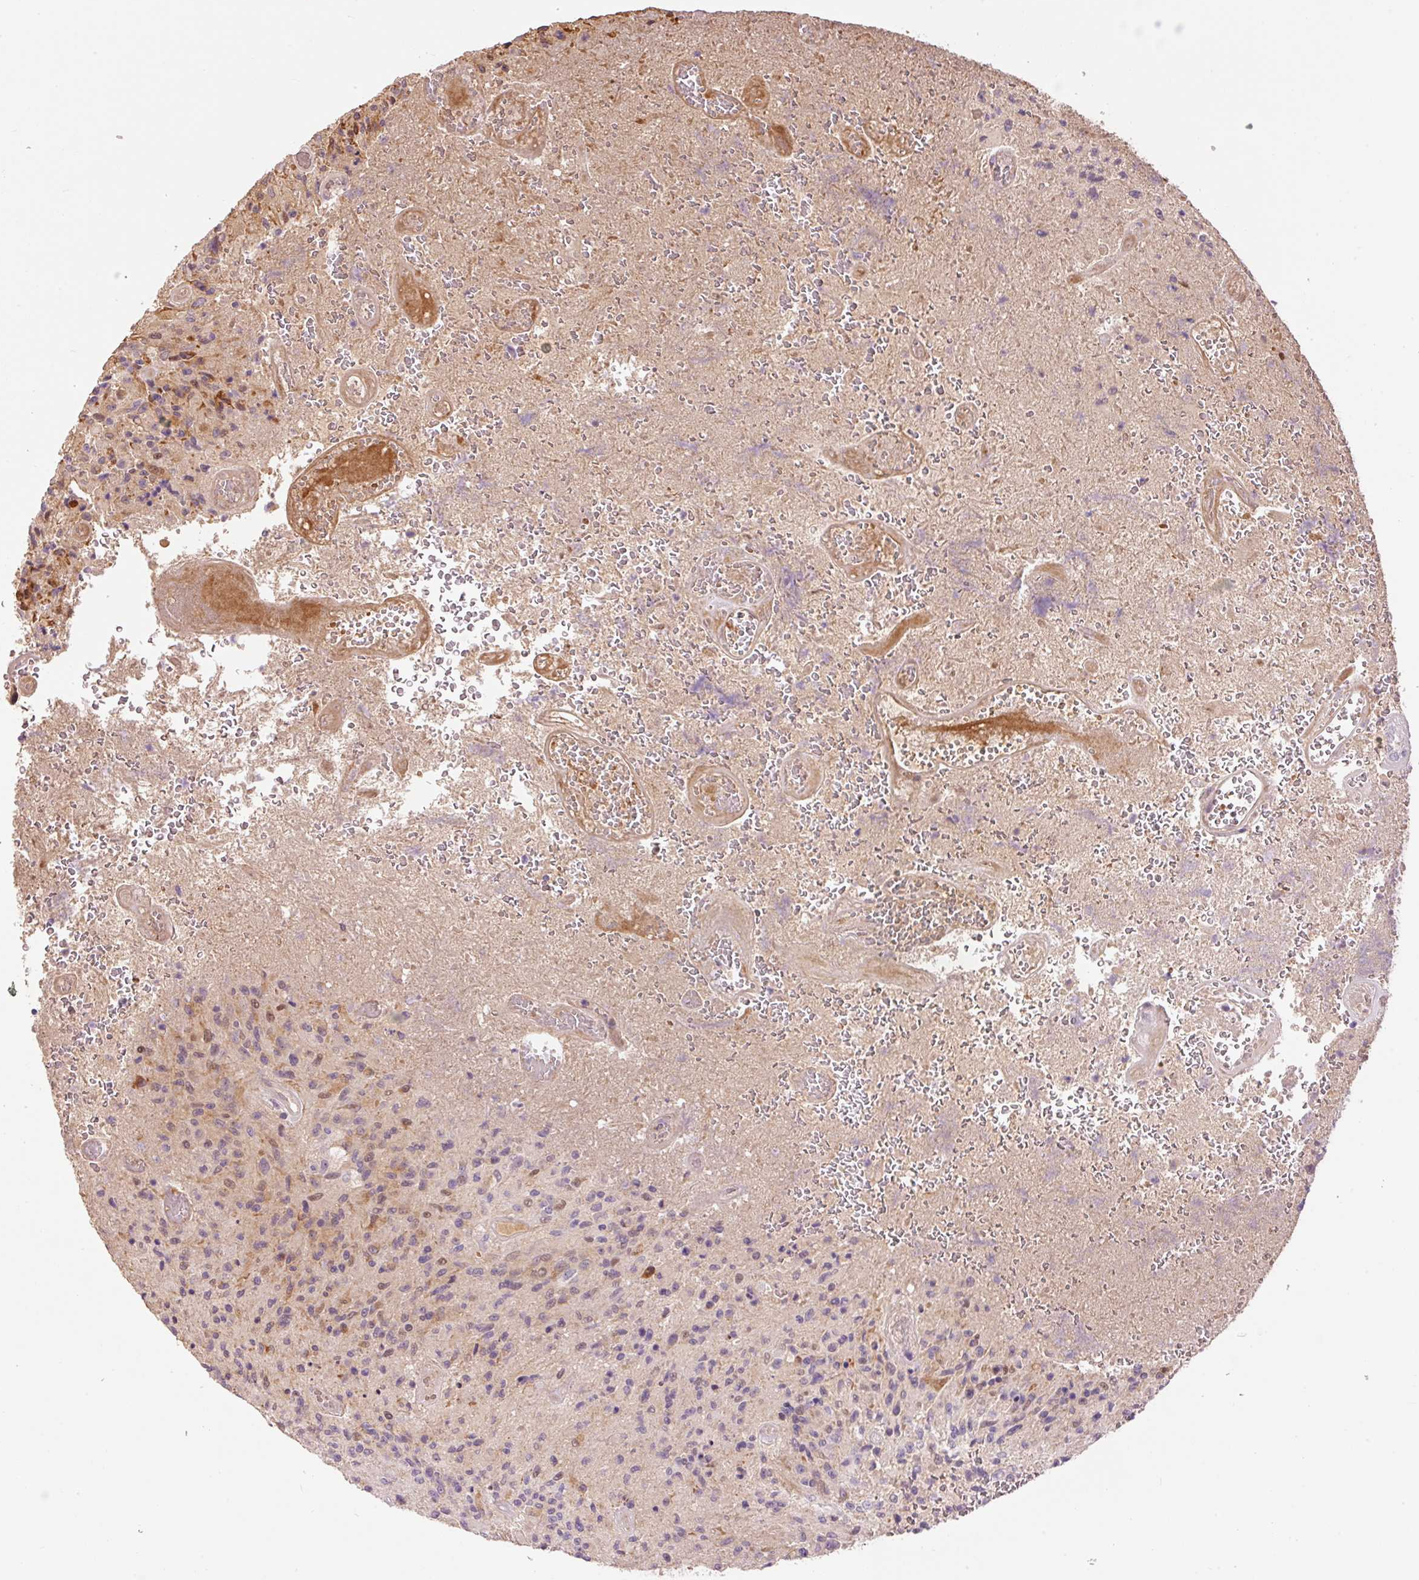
{"staining": {"intensity": "negative", "quantity": "none", "location": "none"}, "tissue": "glioma", "cell_type": "Tumor cells", "image_type": "cancer", "snomed": [{"axis": "morphology", "description": "Normal tissue, NOS"}, {"axis": "morphology", "description": "Glioma, malignant, High grade"}, {"axis": "topography", "description": "Cerebral cortex"}], "caption": "The micrograph demonstrates no staining of tumor cells in glioma. (DAB (3,3'-diaminobenzidine) IHC visualized using brightfield microscopy, high magnification).", "gene": "CMTM8", "patient": {"sex": "male", "age": 56}}